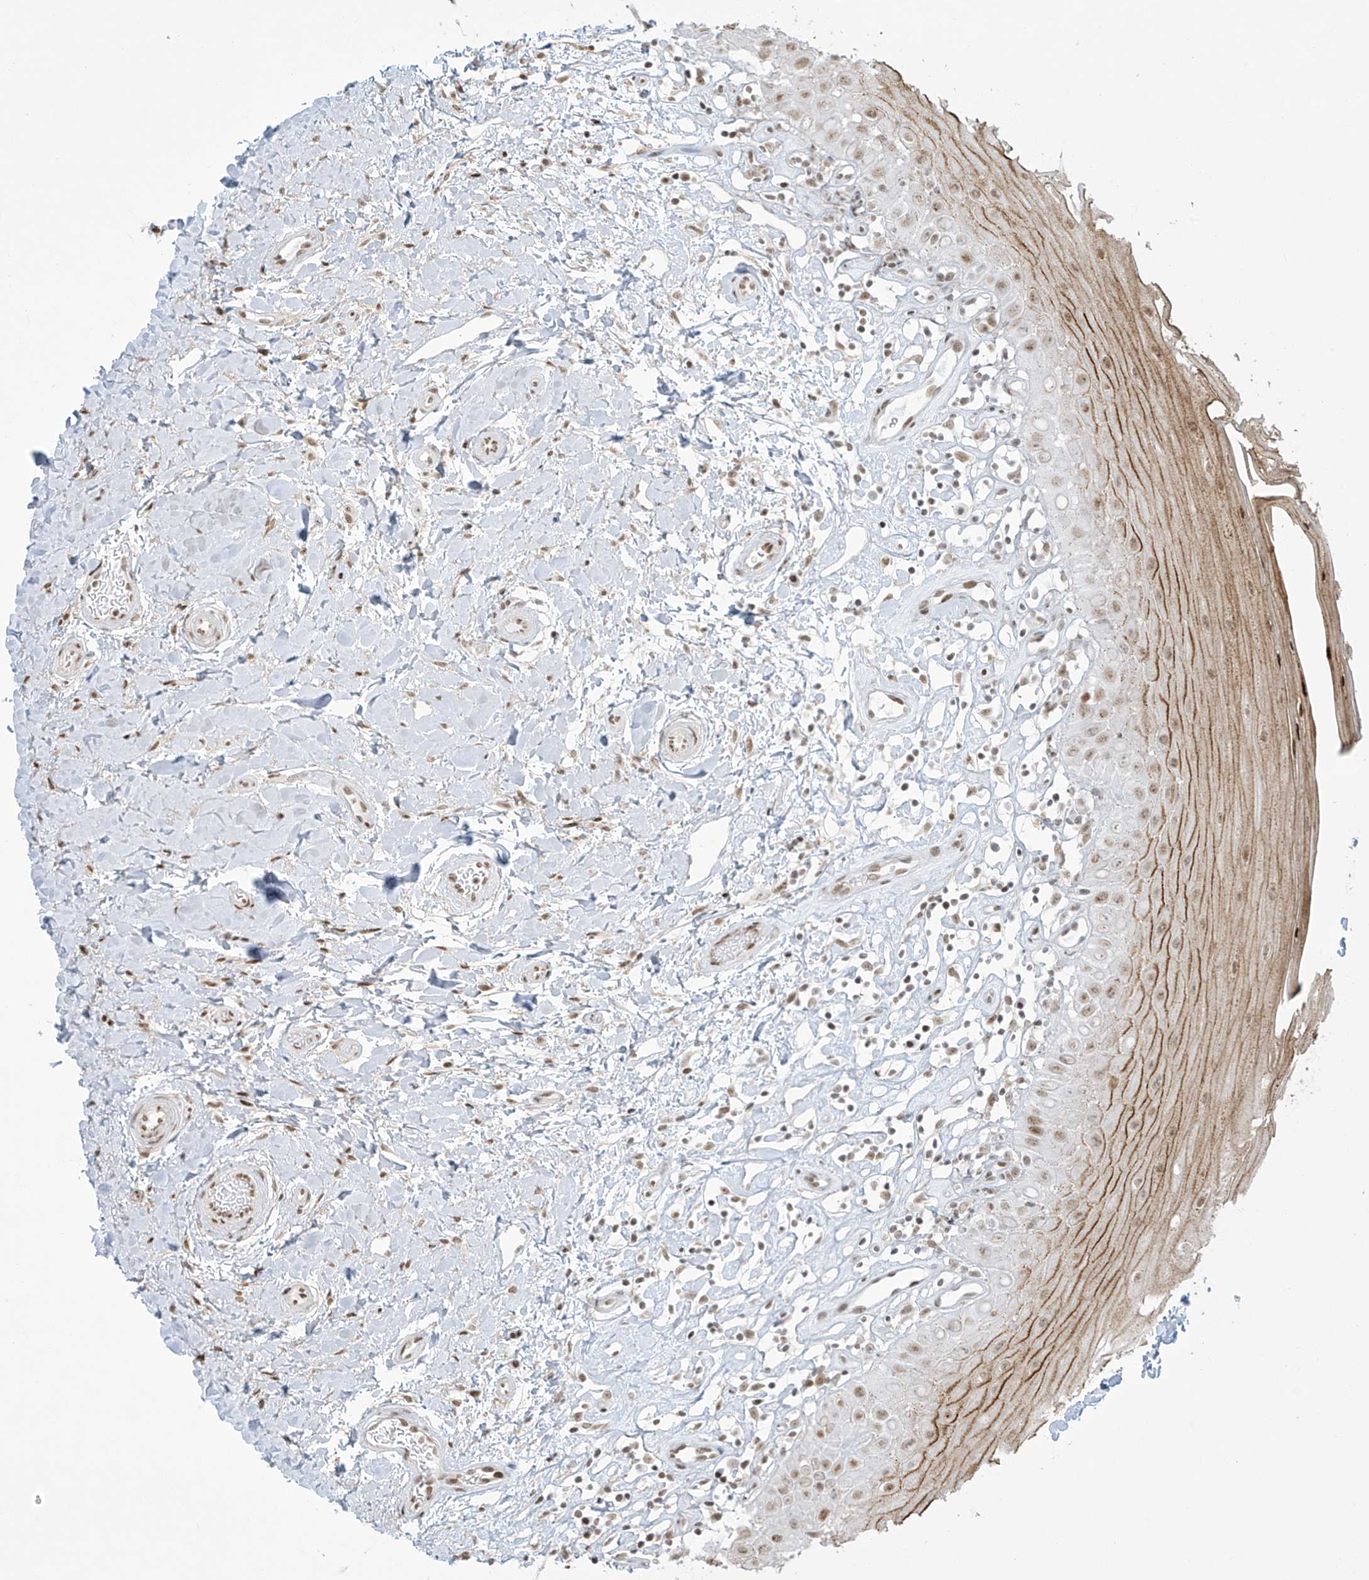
{"staining": {"intensity": "moderate", "quantity": ">75%", "location": "cytoplasmic/membranous,nuclear"}, "tissue": "oral mucosa", "cell_type": "Squamous epithelial cells", "image_type": "normal", "snomed": [{"axis": "morphology", "description": "Normal tissue, NOS"}, {"axis": "topography", "description": "Oral tissue"}], "caption": "The histopathology image exhibits staining of benign oral mucosa, revealing moderate cytoplasmic/membranous,nuclear protein staining (brown color) within squamous epithelial cells.", "gene": "MS4A6A", "patient": {"sex": "female", "age": 56}}